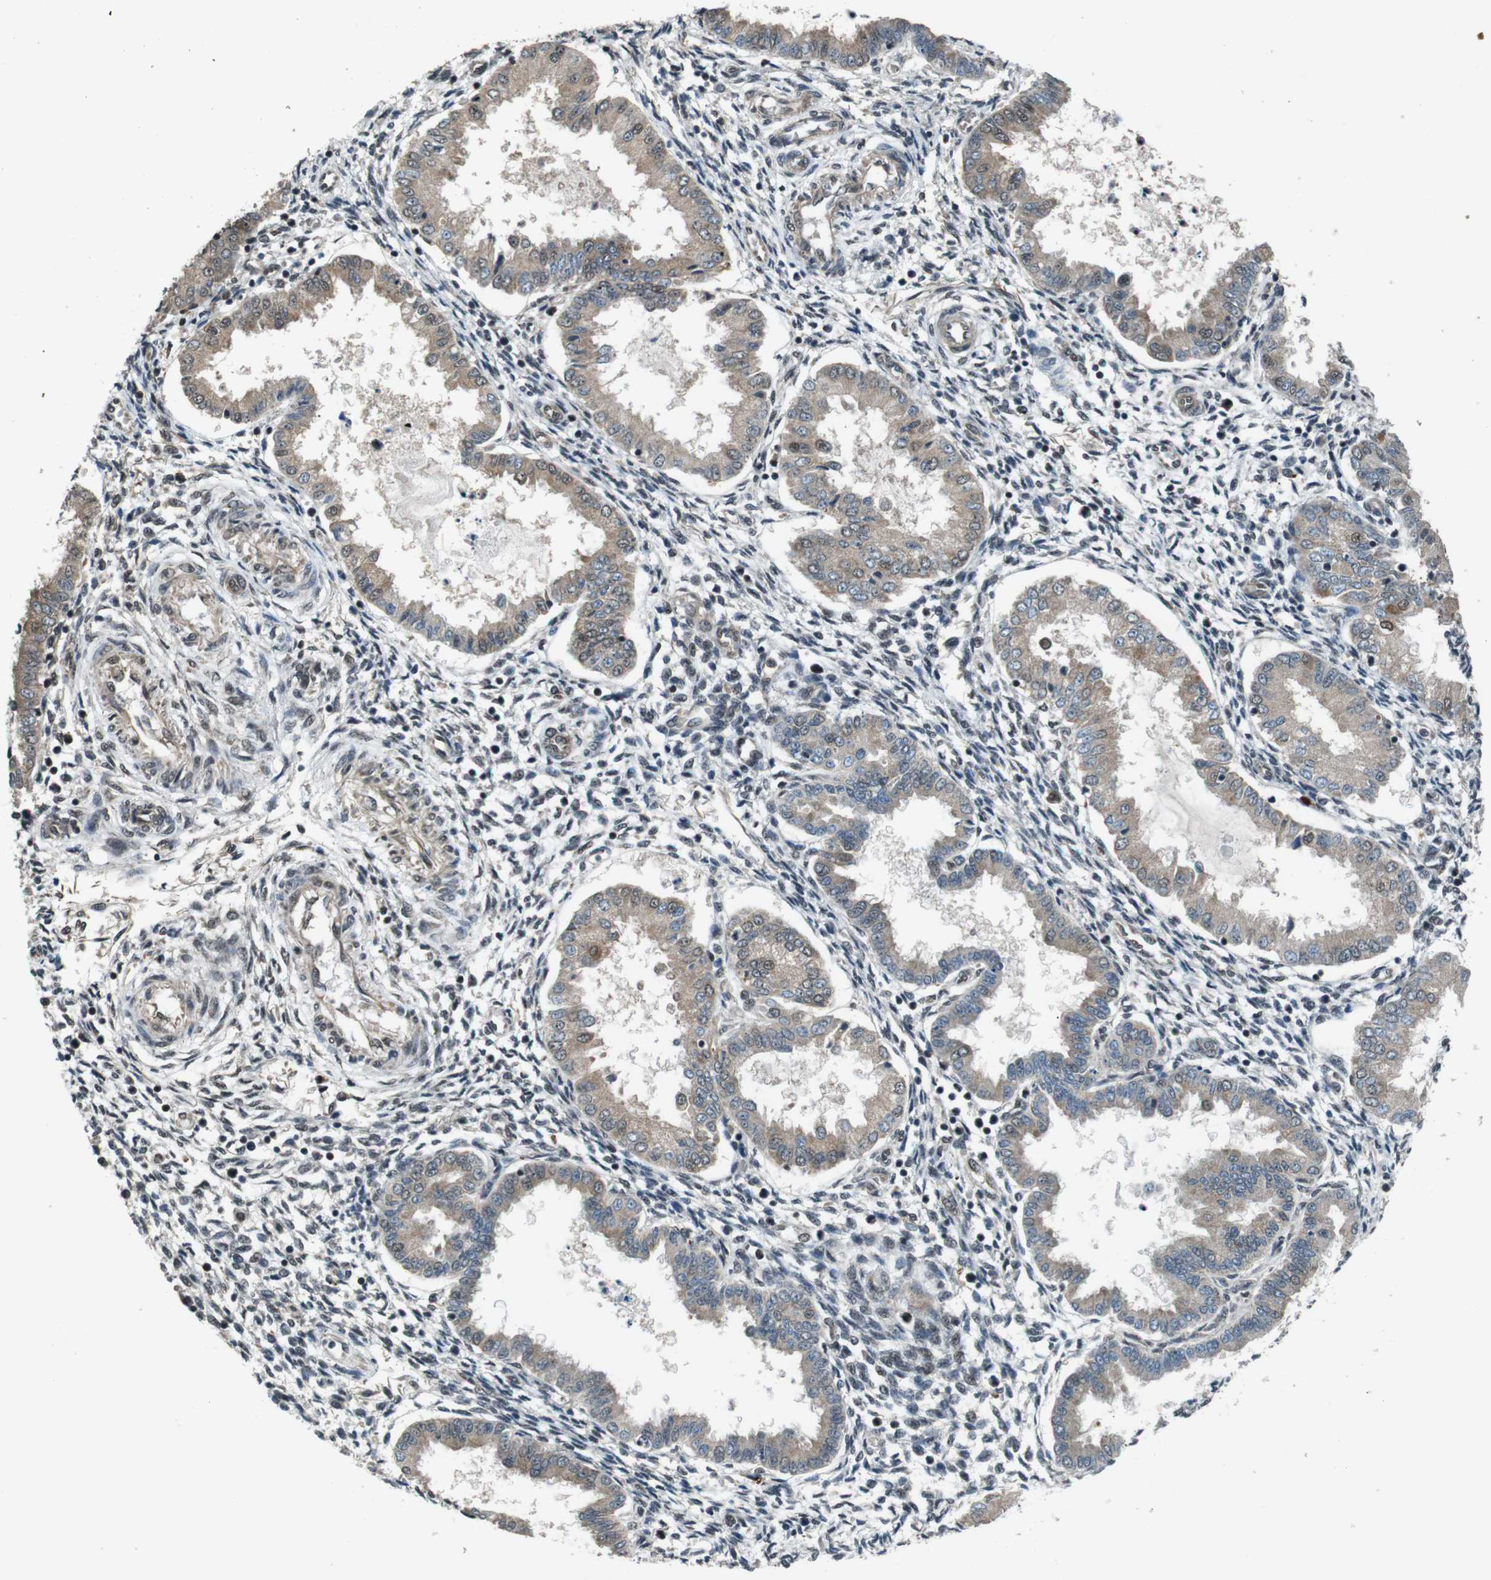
{"staining": {"intensity": "moderate", "quantity": "25%-75%", "location": "cytoplasmic/membranous,nuclear"}, "tissue": "endometrium", "cell_type": "Cells in endometrial stroma", "image_type": "normal", "snomed": [{"axis": "morphology", "description": "Normal tissue, NOS"}, {"axis": "topography", "description": "Endometrium"}], "caption": "Endometrium stained with immunohistochemistry (IHC) reveals moderate cytoplasmic/membranous,nuclear staining in approximately 25%-75% of cells in endometrial stroma. The staining was performed using DAB to visualize the protein expression in brown, while the nuclei were stained in blue with hematoxylin (Magnification: 20x).", "gene": "SOCS1", "patient": {"sex": "female", "age": 33}}